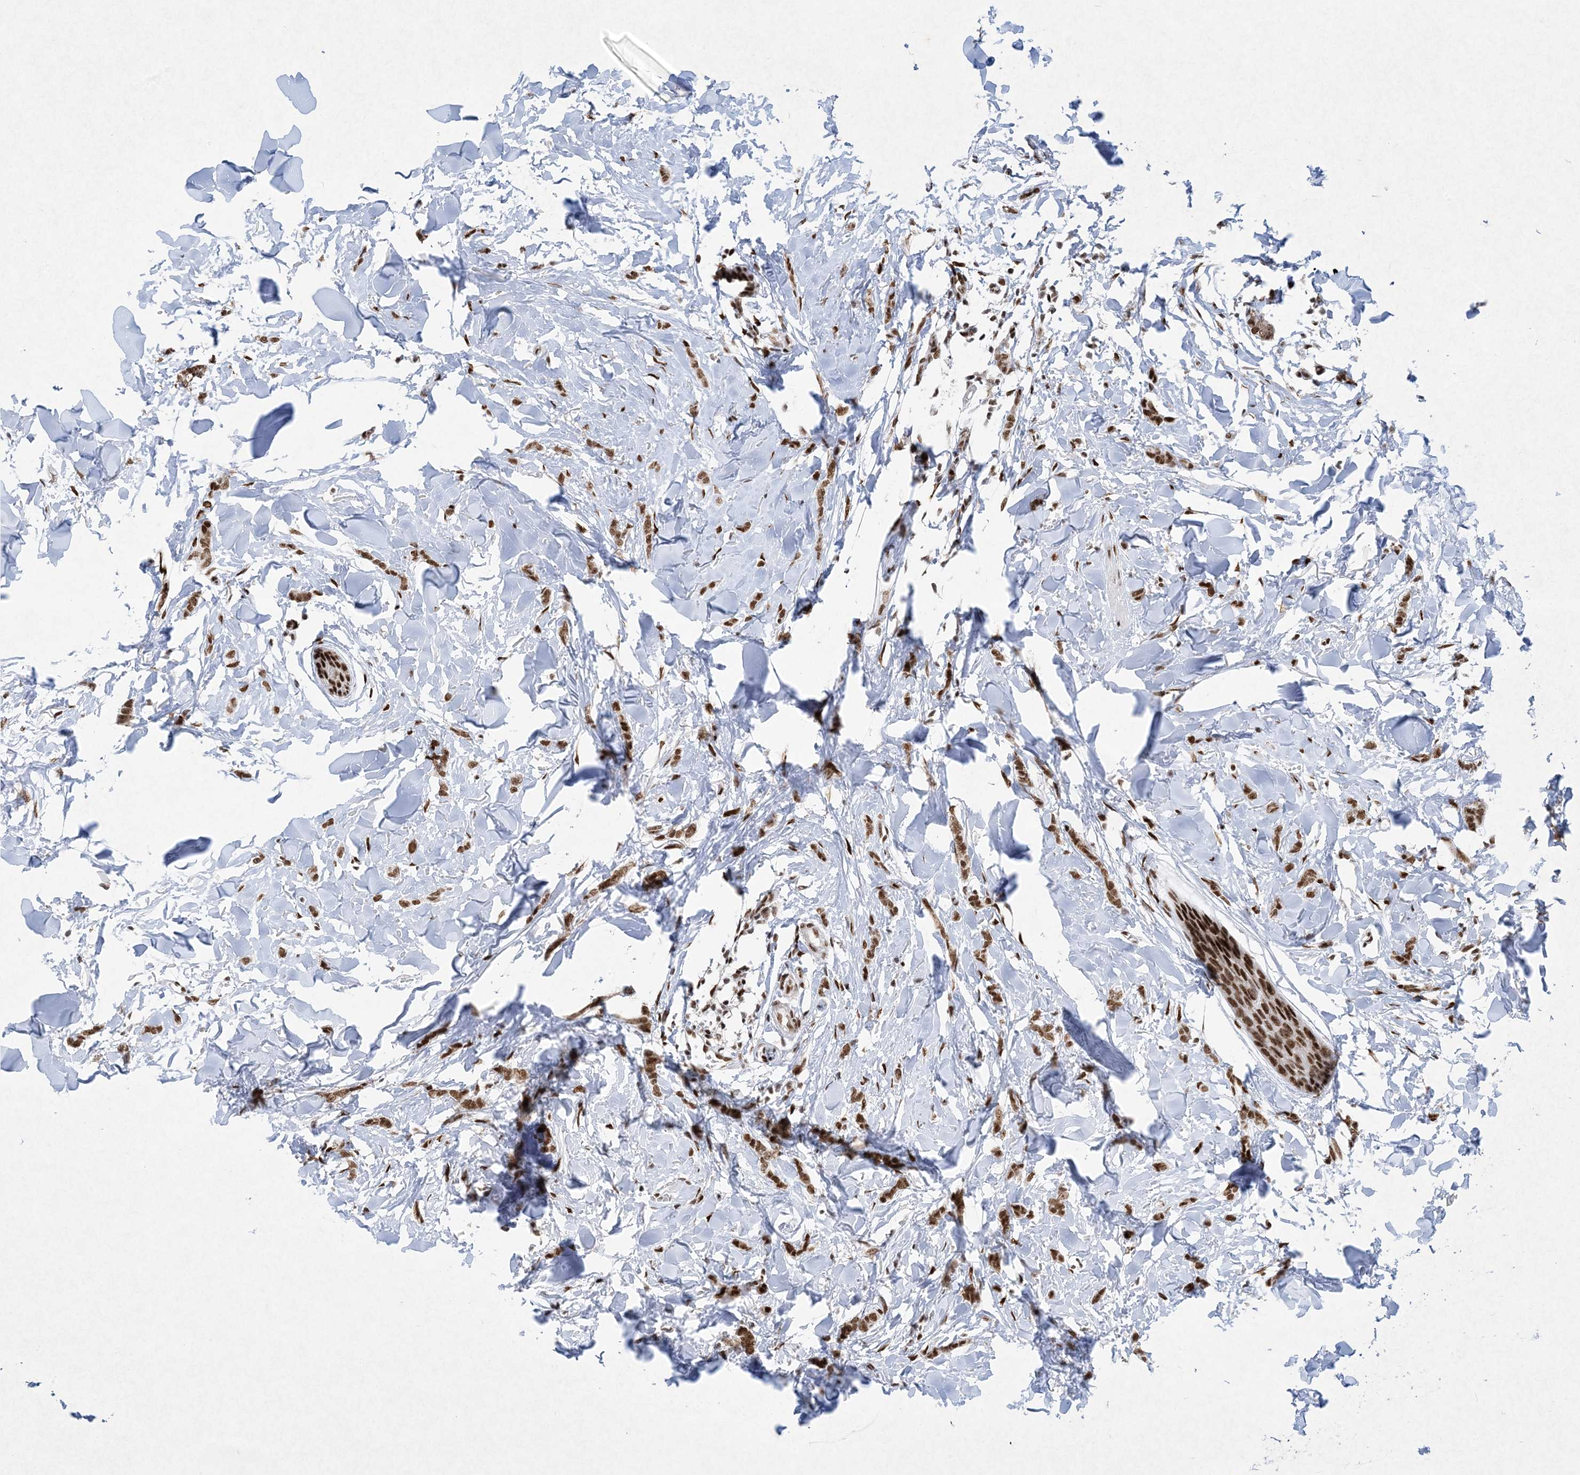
{"staining": {"intensity": "moderate", "quantity": ">75%", "location": "nuclear"}, "tissue": "breast cancer", "cell_type": "Tumor cells", "image_type": "cancer", "snomed": [{"axis": "morphology", "description": "Lobular carcinoma"}, {"axis": "topography", "description": "Skin"}, {"axis": "topography", "description": "Breast"}], "caption": "Breast cancer (lobular carcinoma) tissue displays moderate nuclear positivity in approximately >75% of tumor cells", "gene": "PKNOX2", "patient": {"sex": "female", "age": 46}}